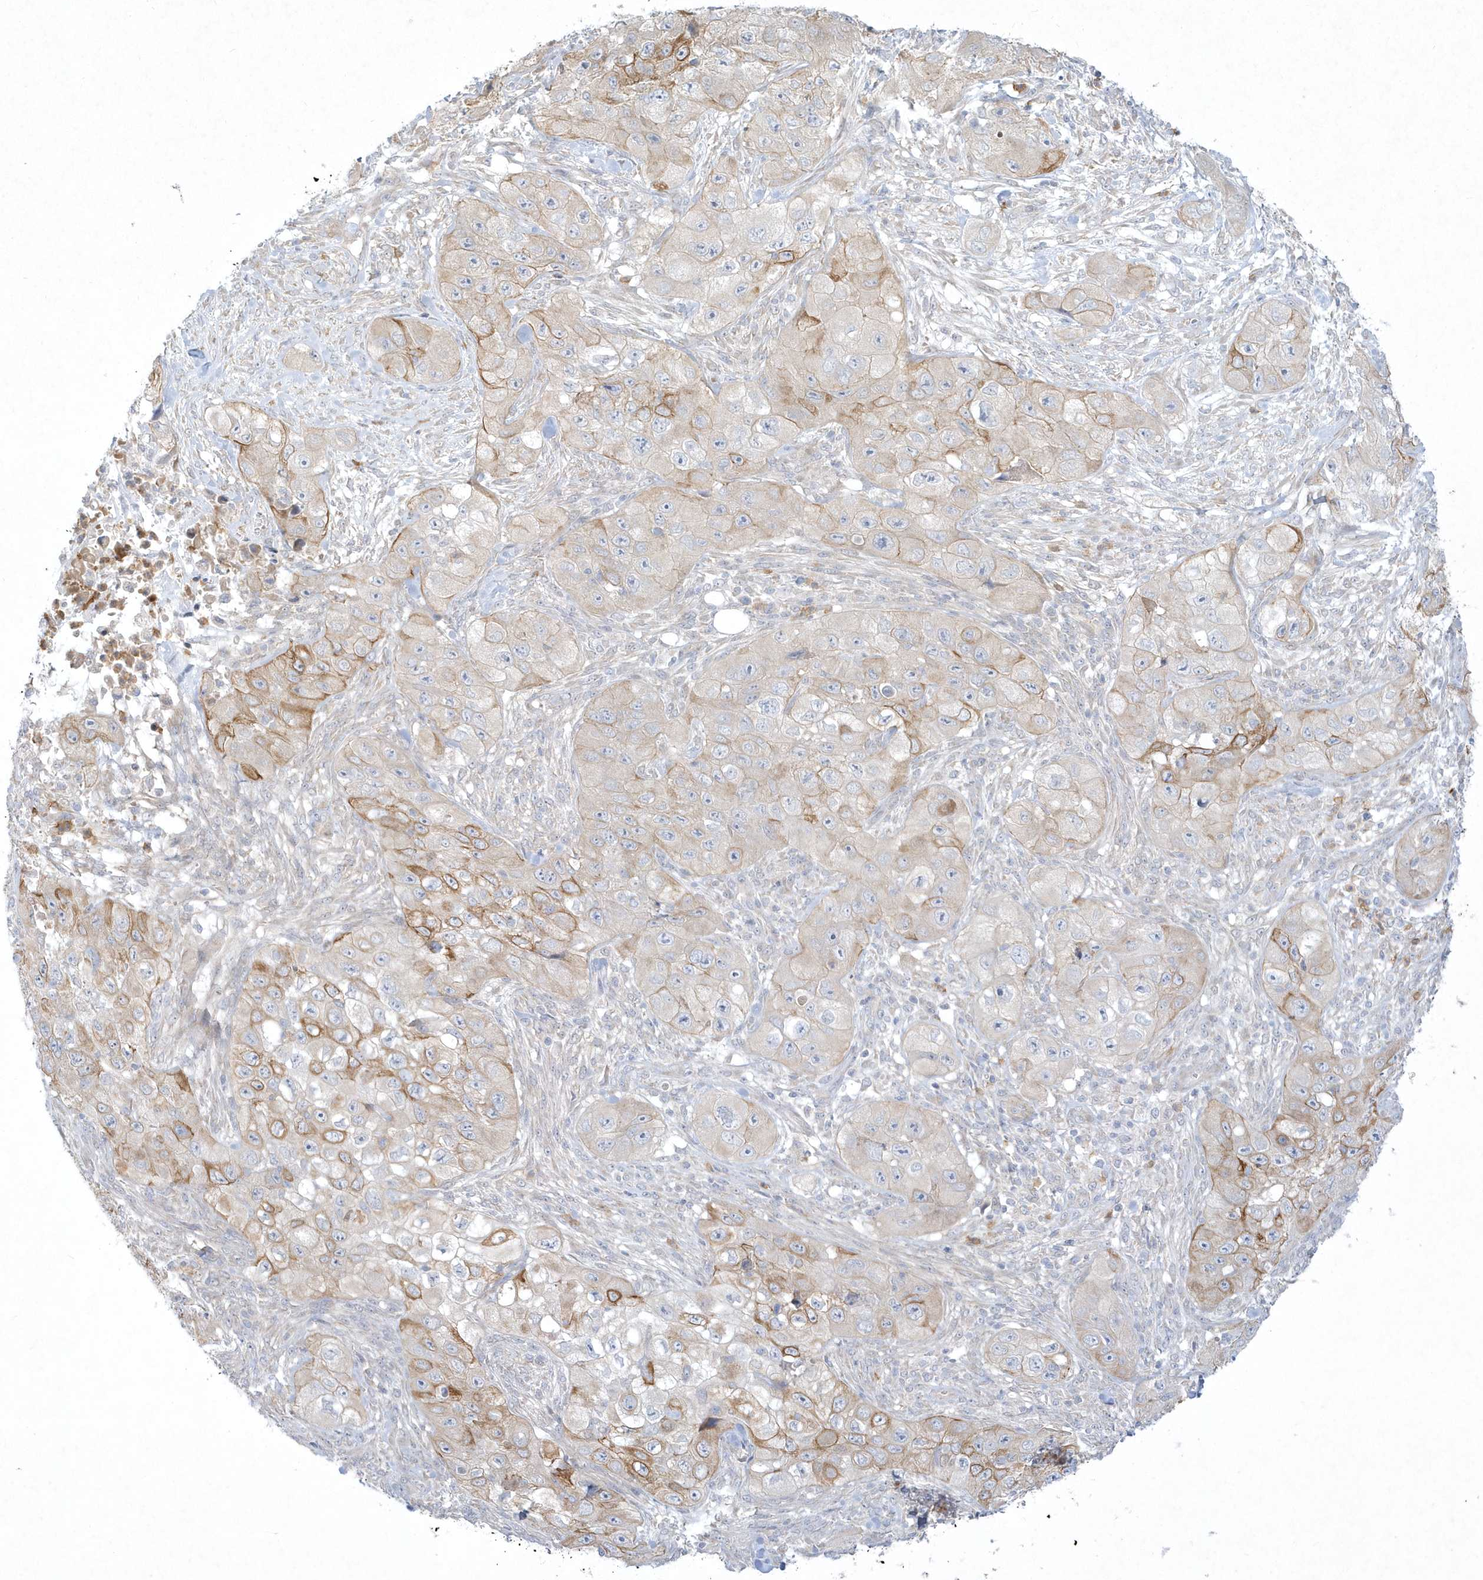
{"staining": {"intensity": "moderate", "quantity": "<25%", "location": "cytoplasmic/membranous"}, "tissue": "skin cancer", "cell_type": "Tumor cells", "image_type": "cancer", "snomed": [{"axis": "morphology", "description": "Squamous cell carcinoma, NOS"}, {"axis": "topography", "description": "Skin"}, {"axis": "topography", "description": "Subcutis"}], "caption": "Brown immunohistochemical staining in human squamous cell carcinoma (skin) reveals moderate cytoplasmic/membranous staining in approximately <25% of tumor cells. The staining was performed using DAB, with brown indicating positive protein expression. Nuclei are stained blue with hematoxylin.", "gene": "LARS1", "patient": {"sex": "male", "age": 73}}